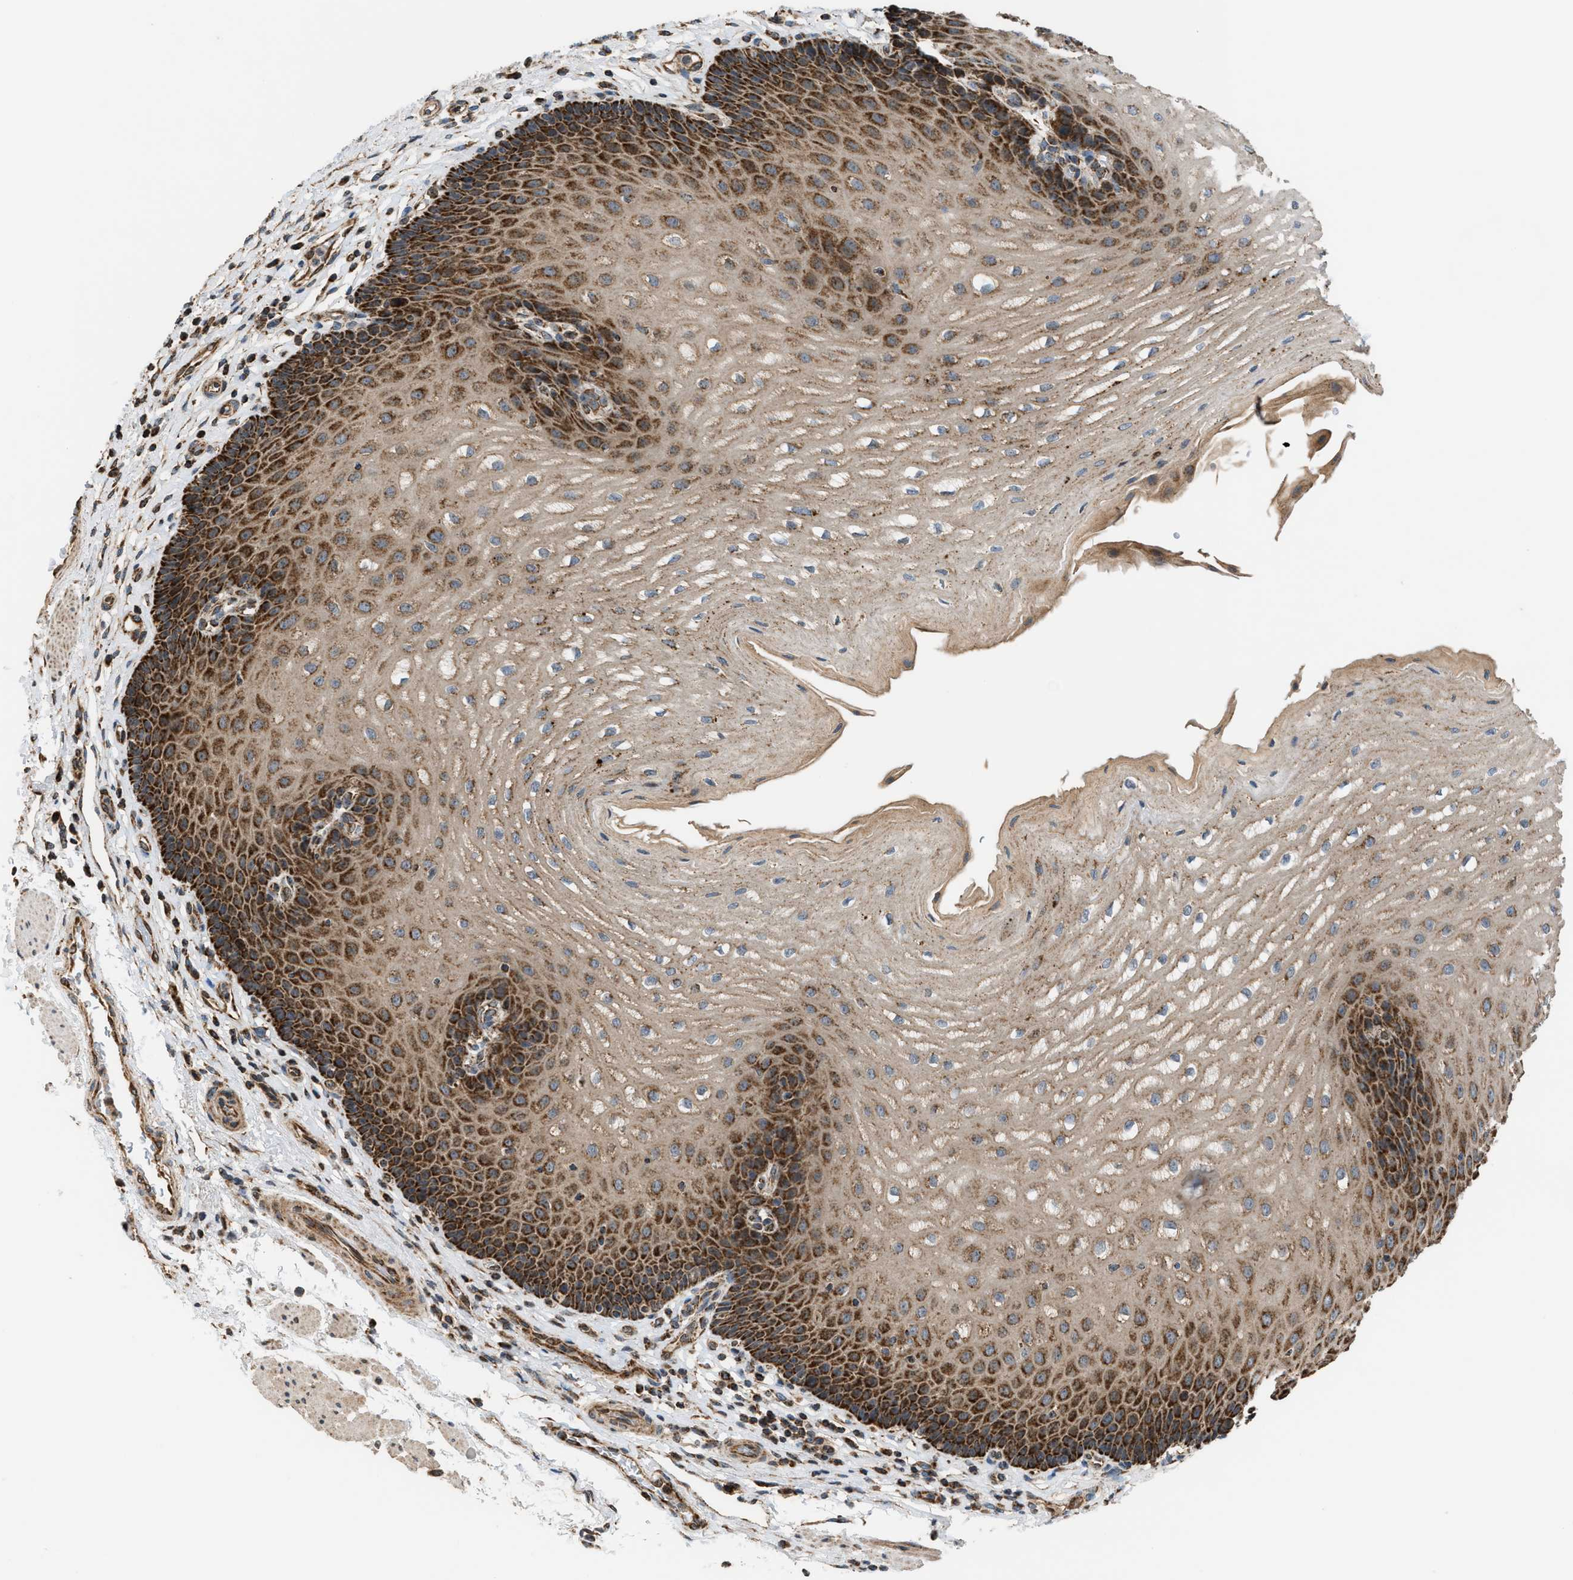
{"staining": {"intensity": "strong", "quantity": ">75%", "location": "cytoplasmic/membranous"}, "tissue": "esophagus", "cell_type": "Squamous epithelial cells", "image_type": "normal", "snomed": [{"axis": "morphology", "description": "Normal tissue, NOS"}, {"axis": "topography", "description": "Esophagus"}], "caption": "A micrograph of human esophagus stained for a protein exhibits strong cytoplasmic/membranous brown staining in squamous epithelial cells. (IHC, brightfield microscopy, high magnification).", "gene": "SGSM2", "patient": {"sex": "male", "age": 54}}